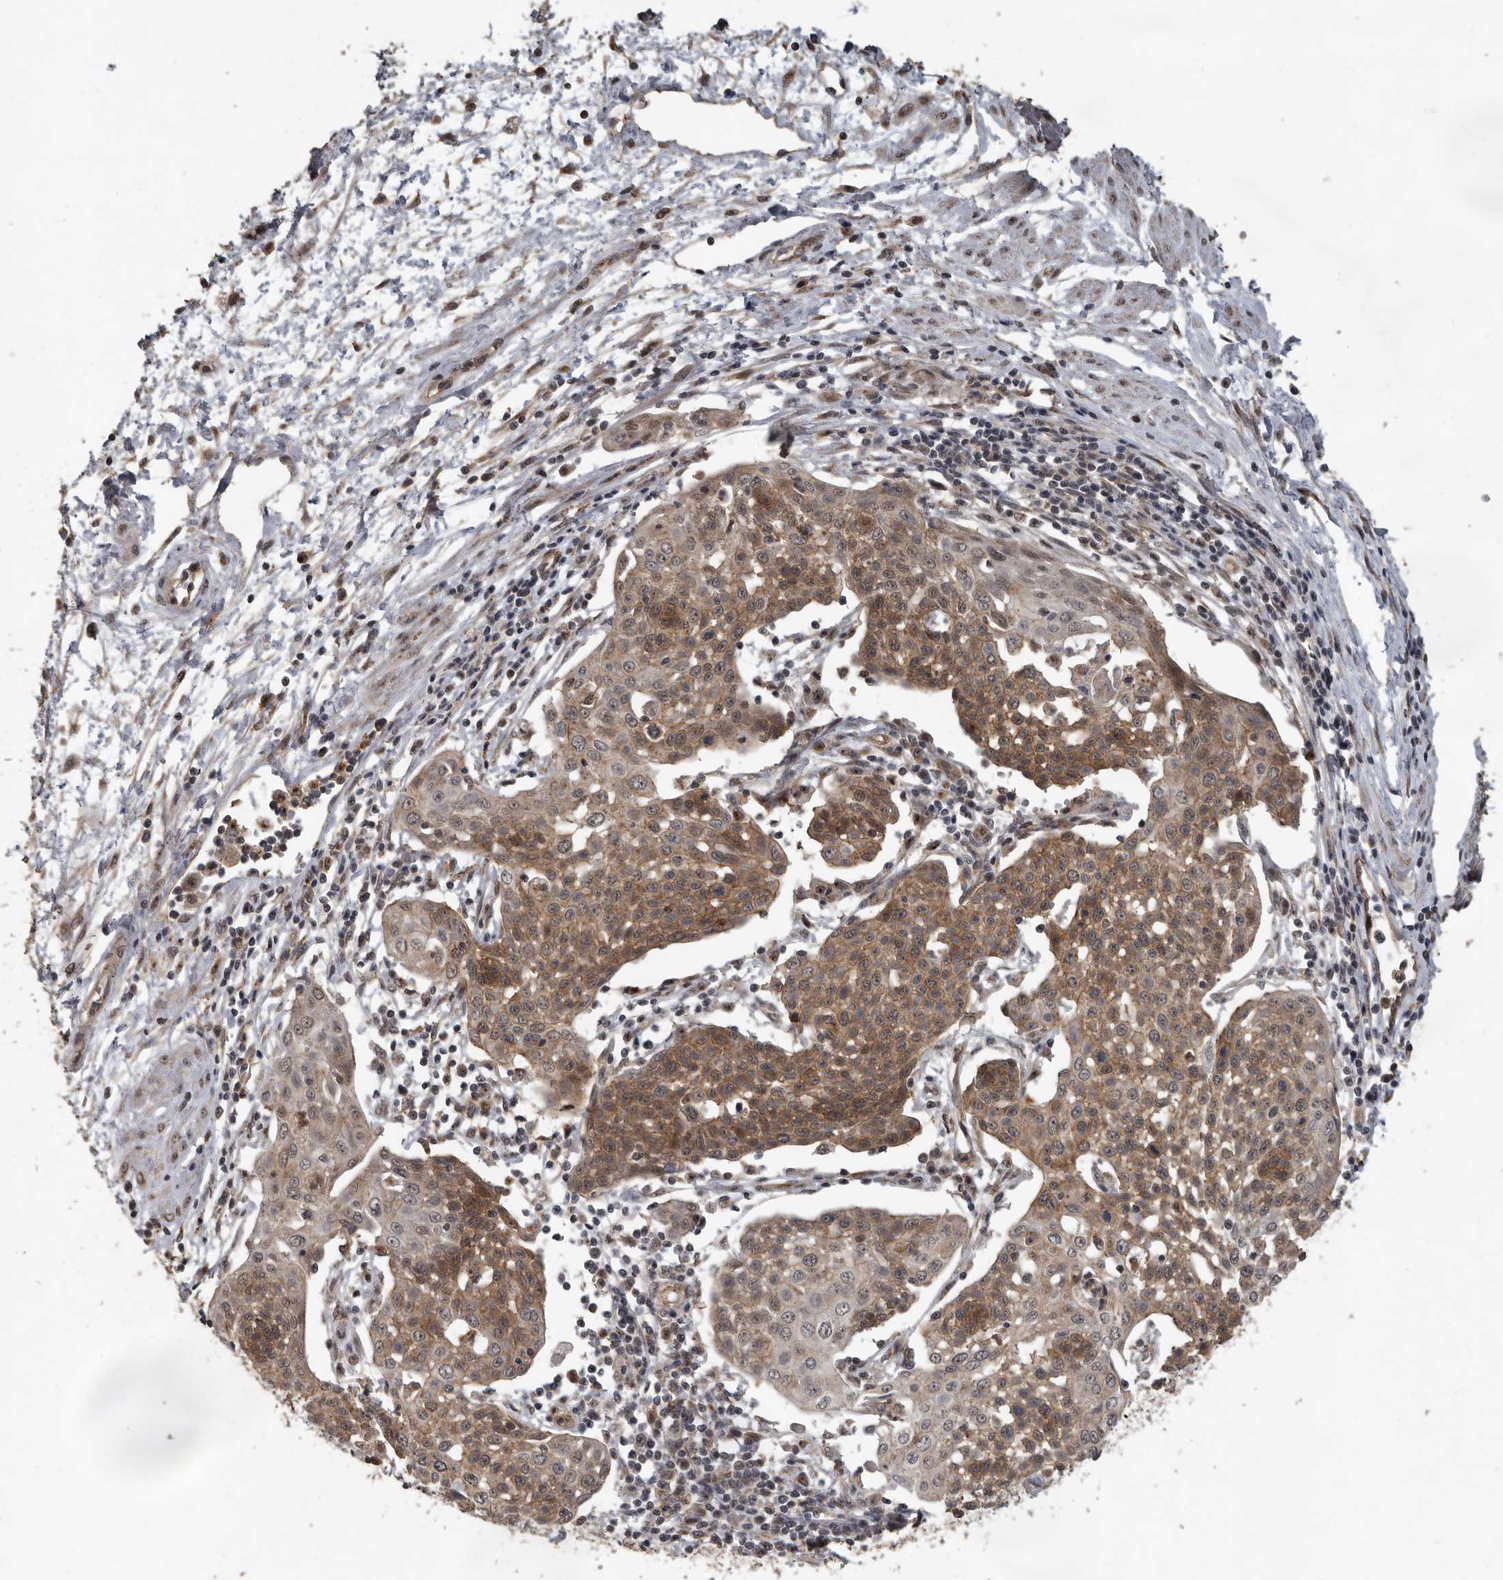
{"staining": {"intensity": "moderate", "quantity": ">75%", "location": "cytoplasmic/membranous"}, "tissue": "cervical cancer", "cell_type": "Tumor cells", "image_type": "cancer", "snomed": [{"axis": "morphology", "description": "Squamous cell carcinoma, NOS"}, {"axis": "topography", "description": "Cervix"}], "caption": "This image exhibits IHC staining of human cervical cancer, with medium moderate cytoplasmic/membranous expression in approximately >75% of tumor cells.", "gene": "CEP350", "patient": {"sex": "female", "age": 34}}